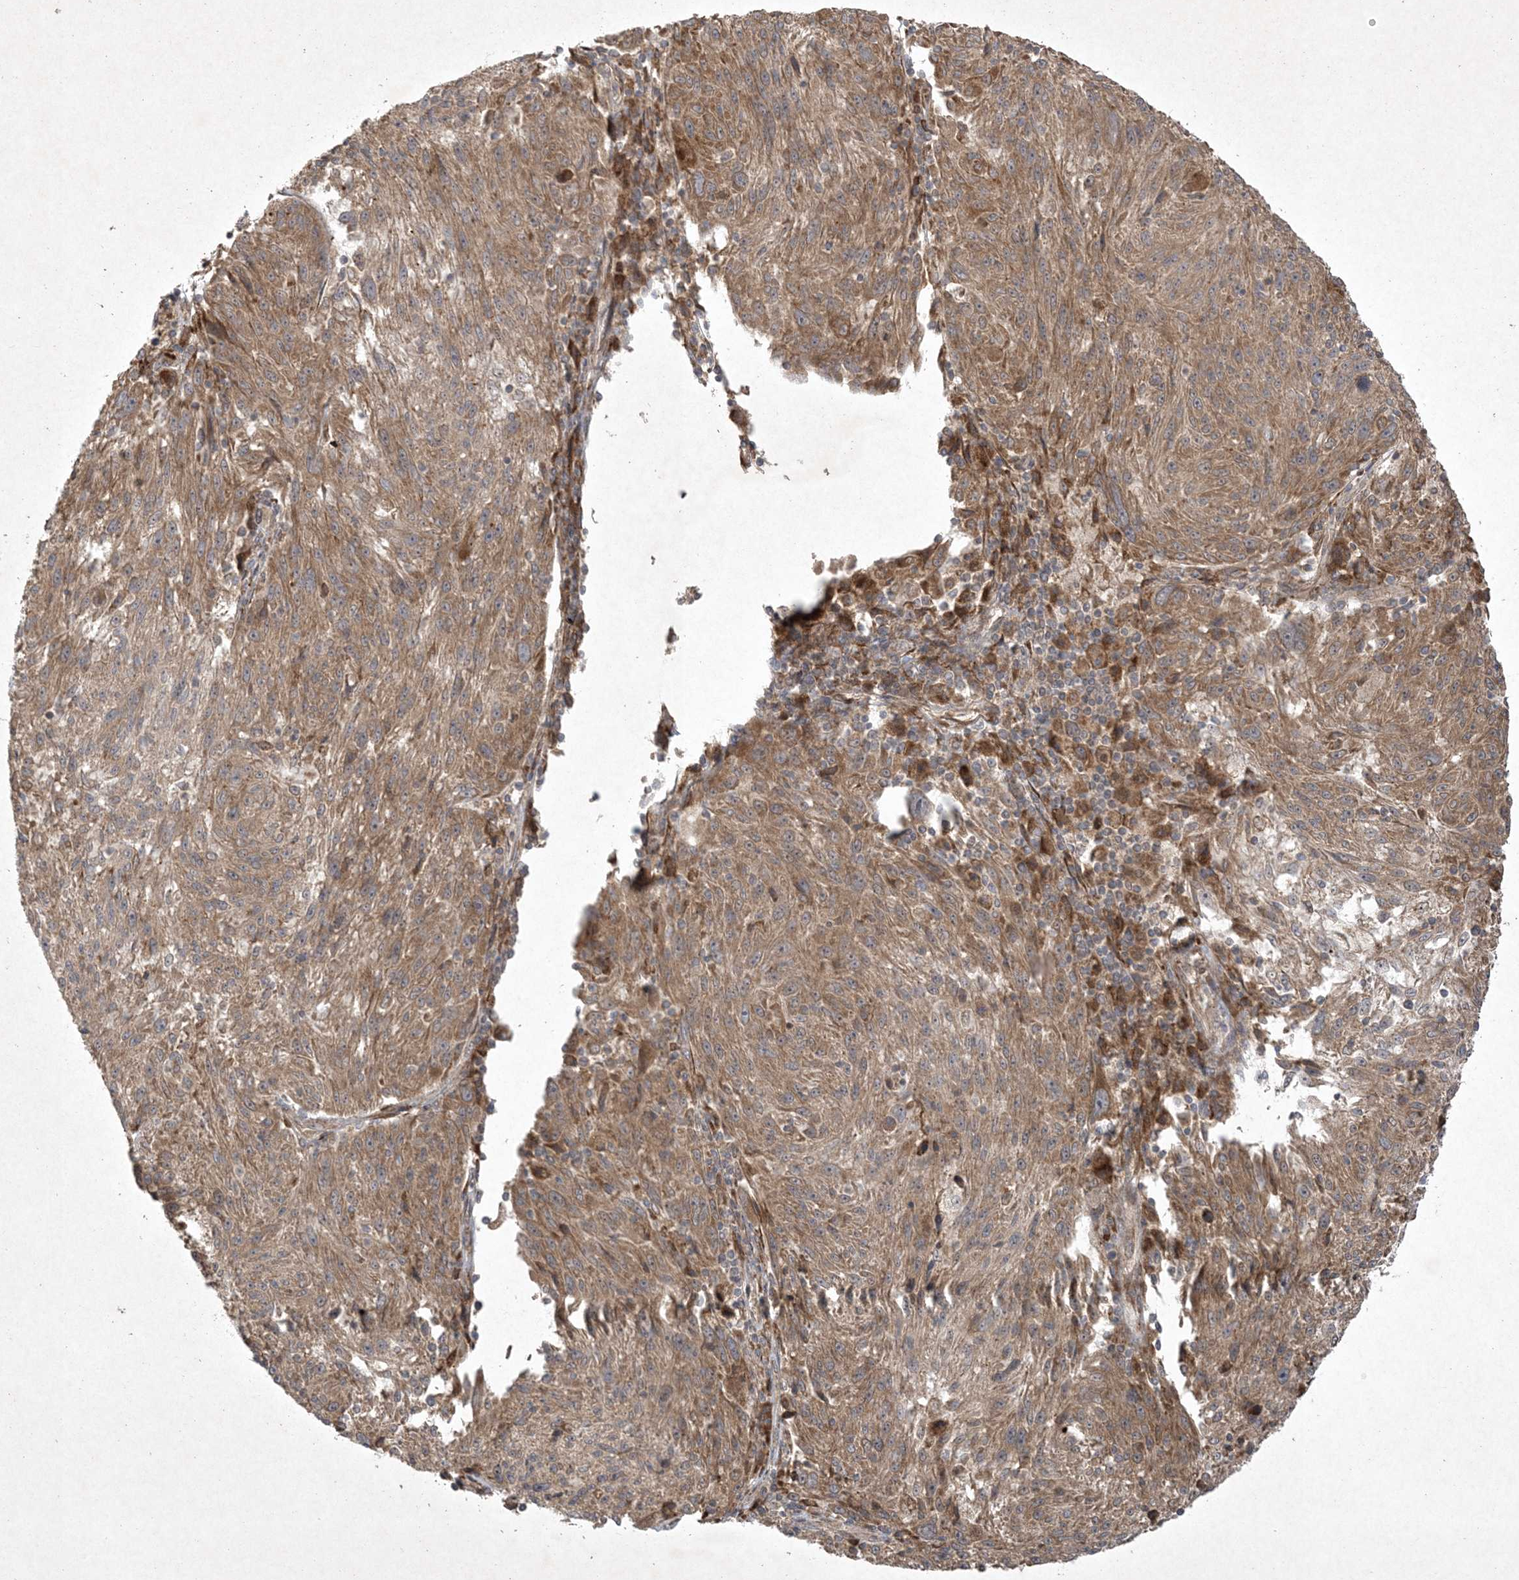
{"staining": {"intensity": "moderate", "quantity": ">75%", "location": "cytoplasmic/membranous,nuclear"}, "tissue": "melanoma", "cell_type": "Tumor cells", "image_type": "cancer", "snomed": [{"axis": "morphology", "description": "Malignant melanoma, NOS"}, {"axis": "topography", "description": "Skin"}], "caption": "Immunohistochemistry (IHC) (DAB) staining of malignant melanoma reveals moderate cytoplasmic/membranous and nuclear protein expression in approximately >75% of tumor cells. (Stains: DAB (3,3'-diaminobenzidine) in brown, nuclei in blue, Microscopy: brightfield microscopy at high magnification).", "gene": "NRBP2", "patient": {"sex": "male", "age": 53}}